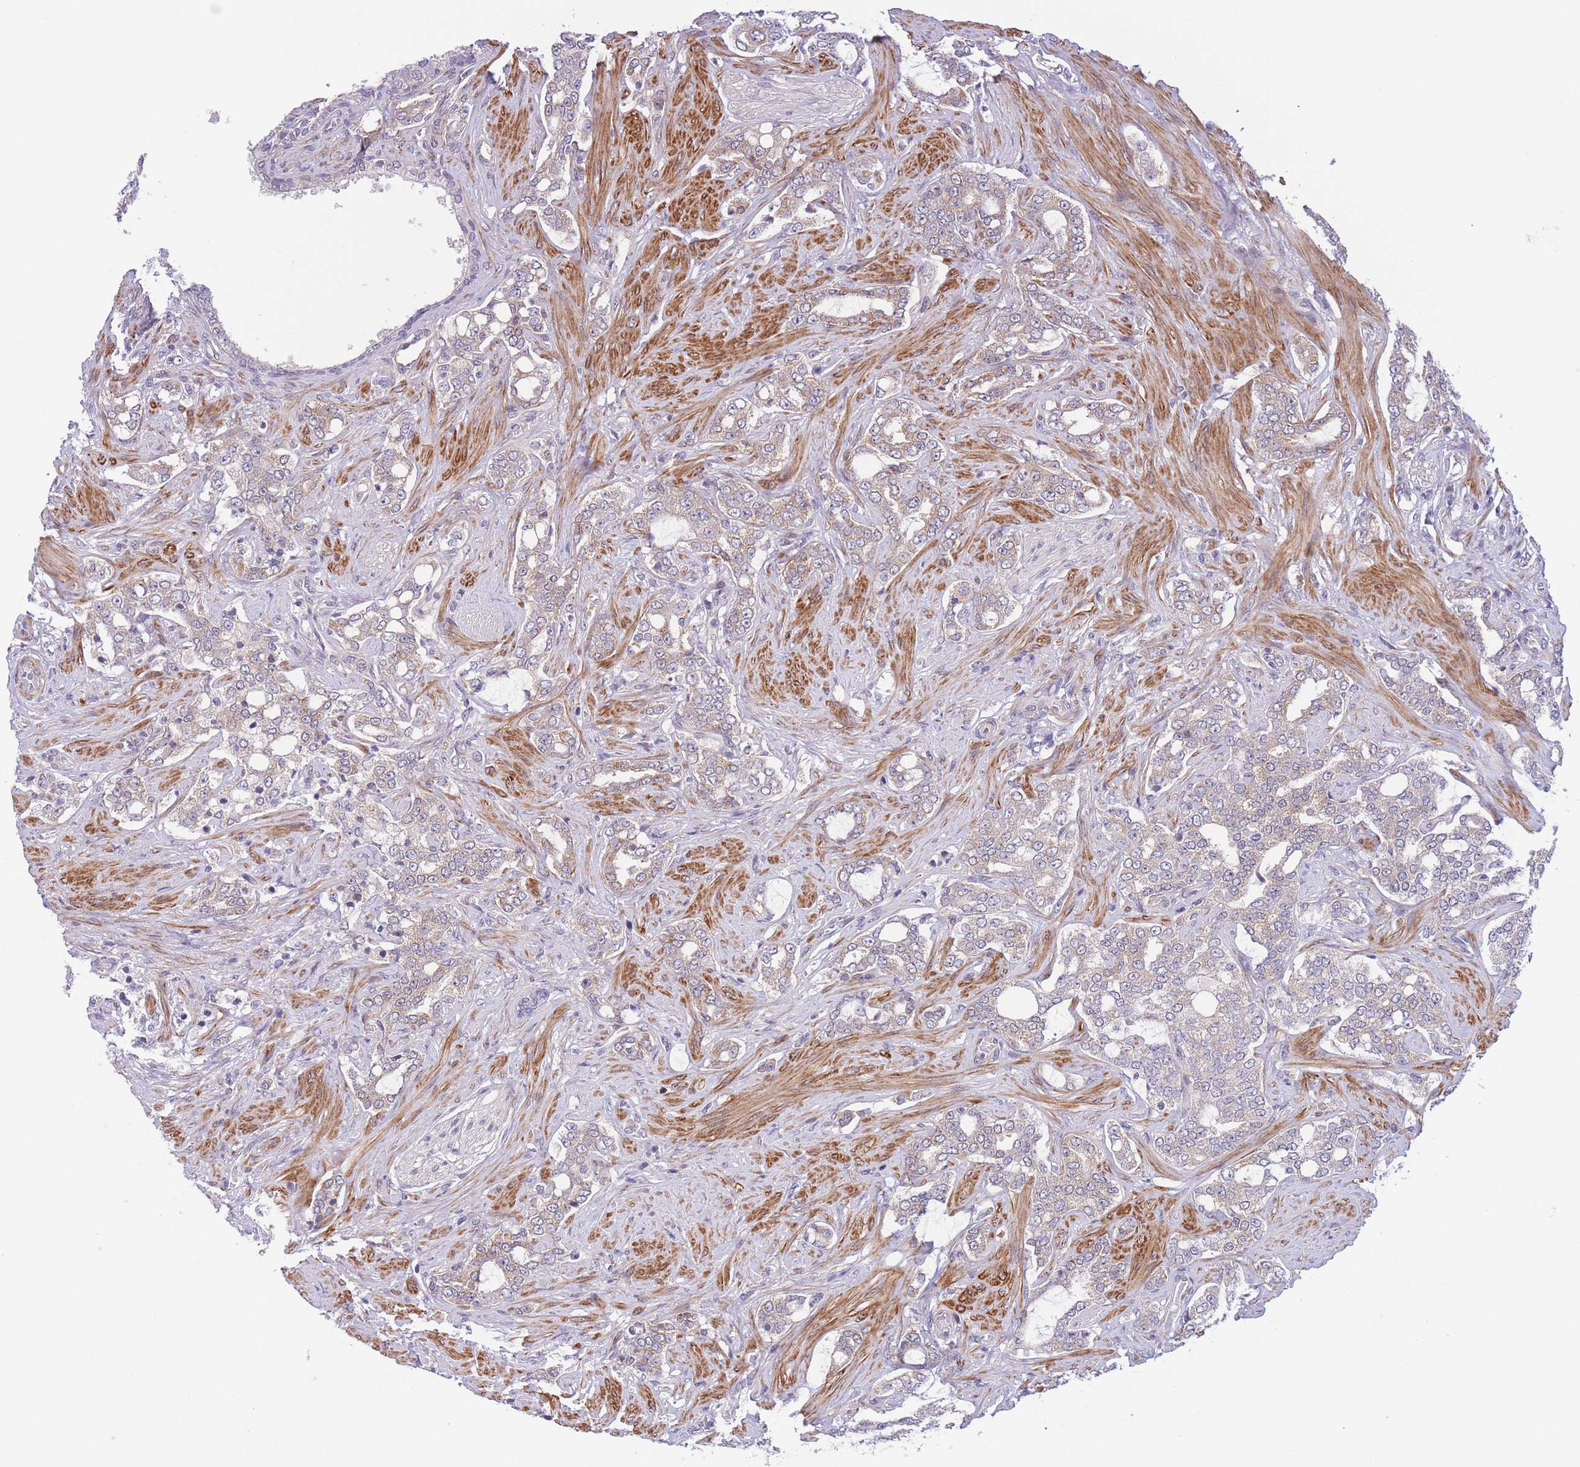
{"staining": {"intensity": "weak", "quantity": "<25%", "location": "cytoplasmic/membranous"}, "tissue": "prostate cancer", "cell_type": "Tumor cells", "image_type": "cancer", "snomed": [{"axis": "morphology", "description": "Adenocarcinoma, High grade"}, {"axis": "topography", "description": "Prostate"}], "caption": "An immunohistochemistry (IHC) histopathology image of prostate cancer (adenocarcinoma (high-grade)) is shown. There is no staining in tumor cells of prostate cancer (adenocarcinoma (high-grade)).", "gene": "C9orf152", "patient": {"sex": "male", "age": 64}}